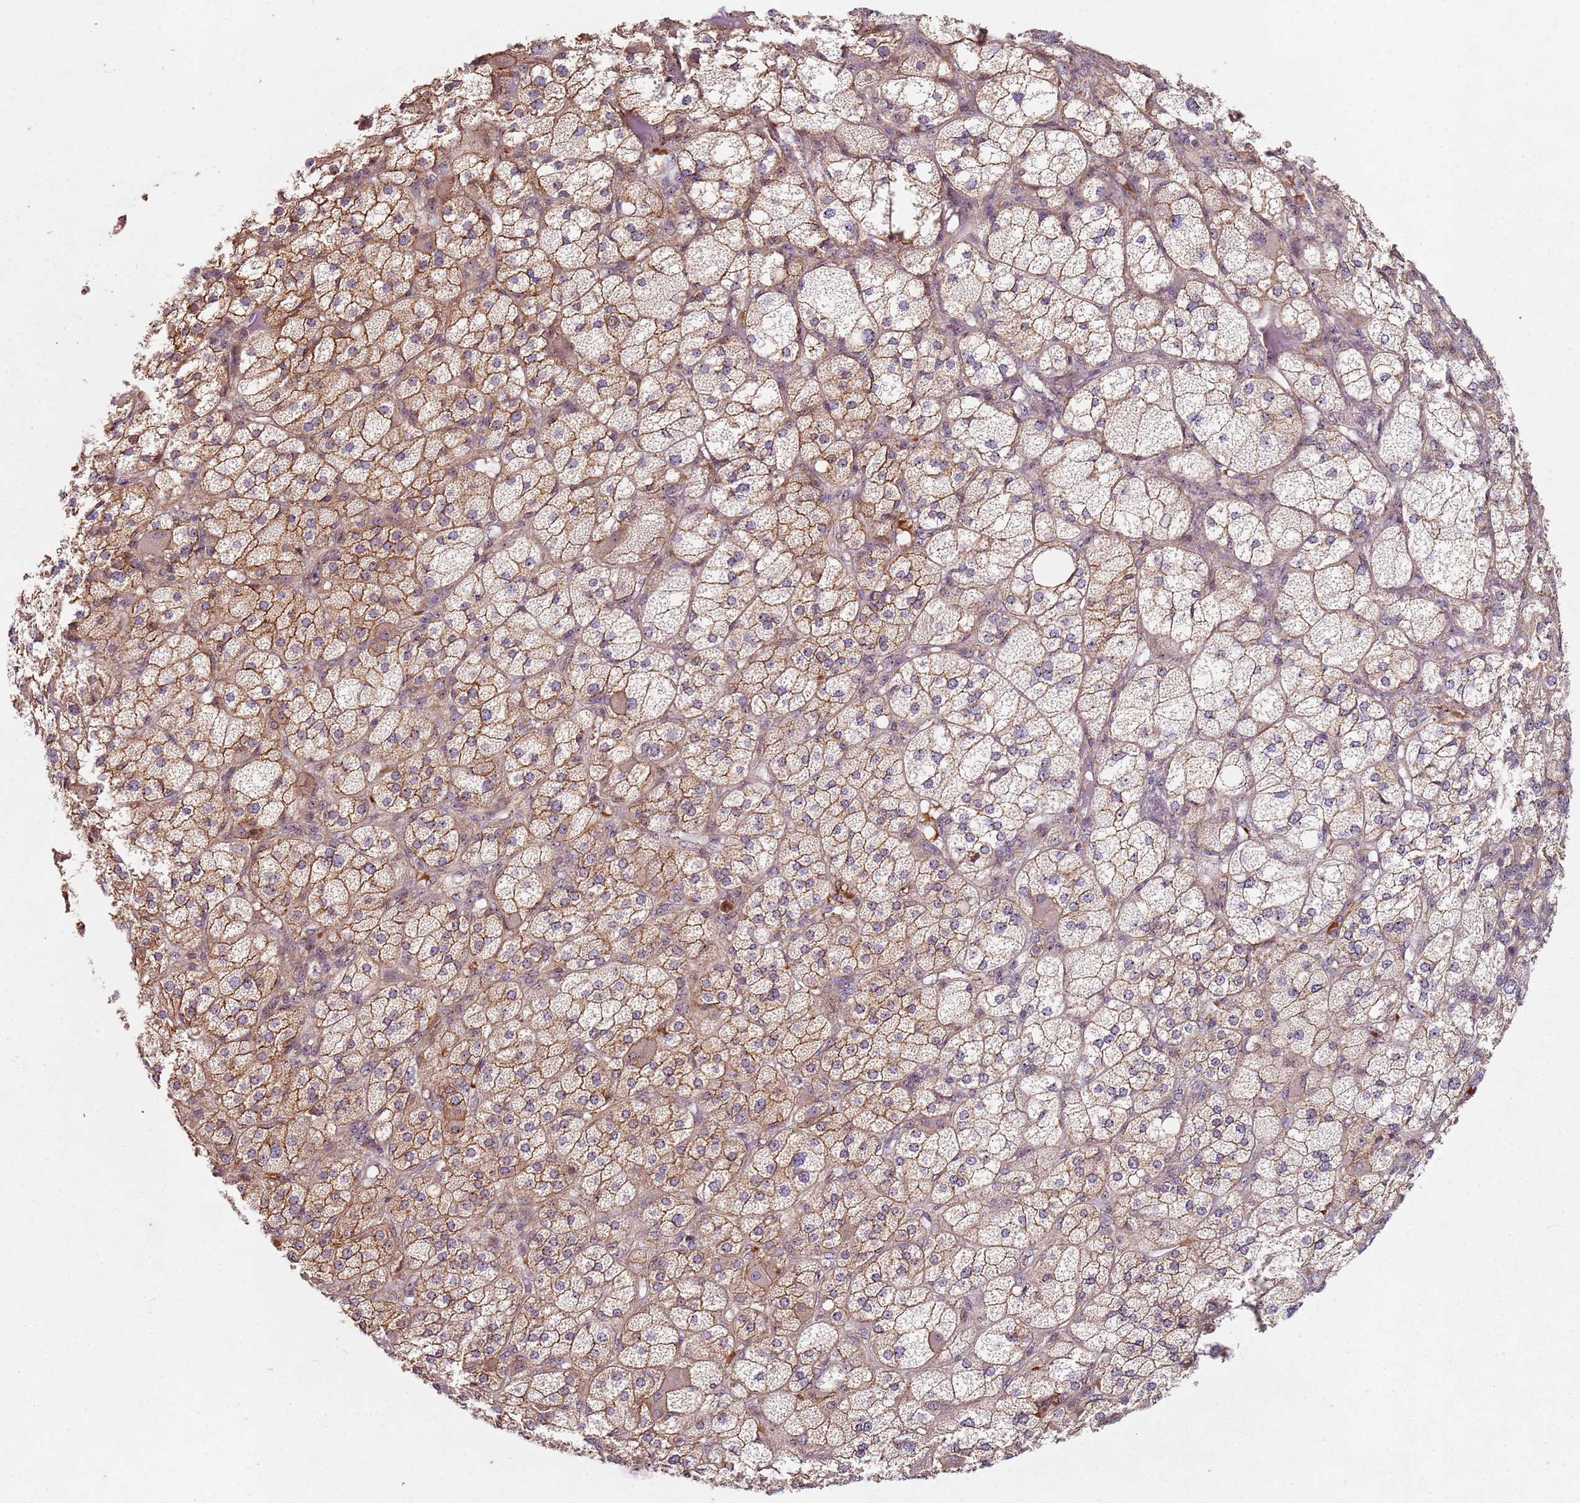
{"staining": {"intensity": "moderate", "quantity": ">75%", "location": "cytoplasmic/membranous"}, "tissue": "adrenal gland", "cell_type": "Glandular cells", "image_type": "normal", "snomed": [{"axis": "morphology", "description": "Normal tissue, NOS"}, {"axis": "topography", "description": "Adrenal gland"}], "caption": "Immunohistochemistry (IHC) histopathology image of unremarkable adrenal gland: adrenal gland stained using immunohistochemistry (IHC) displays medium levels of moderate protein expression localized specifically in the cytoplasmic/membranous of glandular cells, appearing as a cytoplasmic/membranous brown color.", "gene": "C2CD4B", "patient": {"sex": "female", "age": 61}}